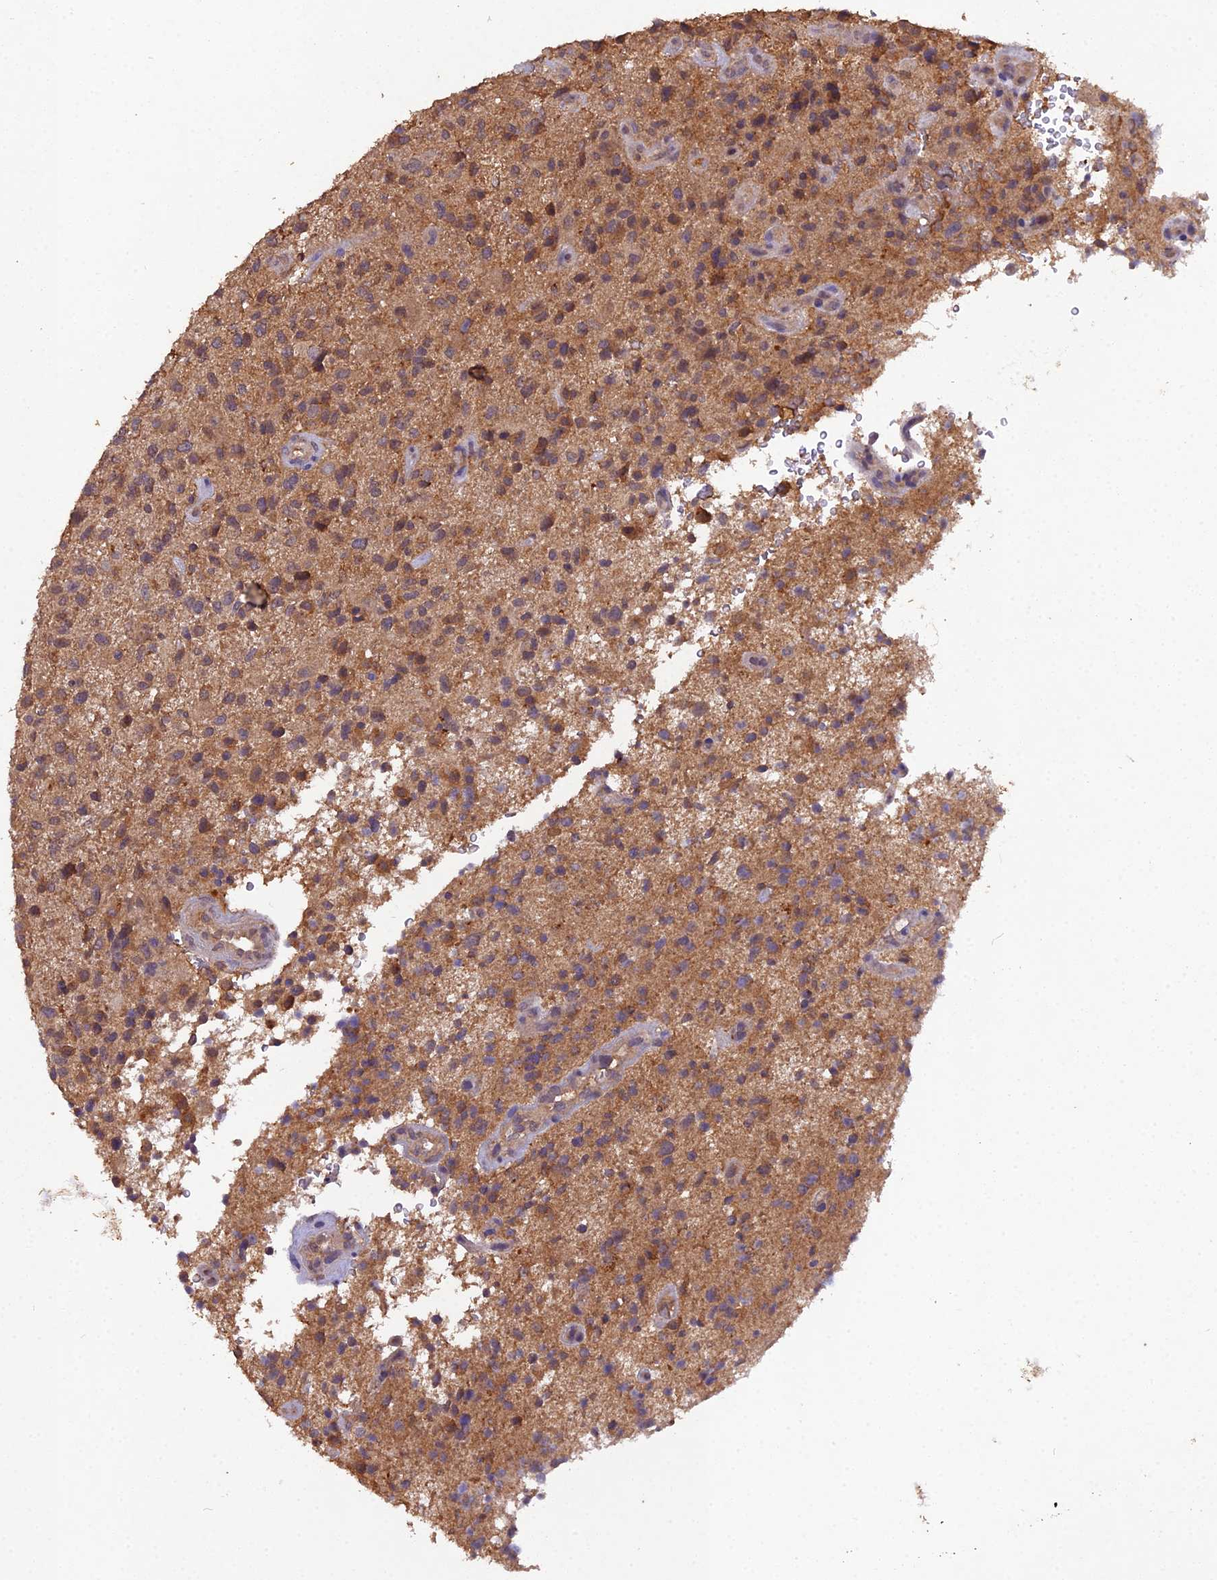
{"staining": {"intensity": "moderate", "quantity": ">75%", "location": "cytoplasmic/membranous"}, "tissue": "glioma", "cell_type": "Tumor cells", "image_type": "cancer", "snomed": [{"axis": "morphology", "description": "Glioma, malignant, High grade"}, {"axis": "topography", "description": "Brain"}], "caption": "The histopathology image exhibits staining of malignant high-grade glioma, revealing moderate cytoplasmic/membranous protein positivity (brown color) within tumor cells.", "gene": "TMEM258", "patient": {"sex": "male", "age": 47}}